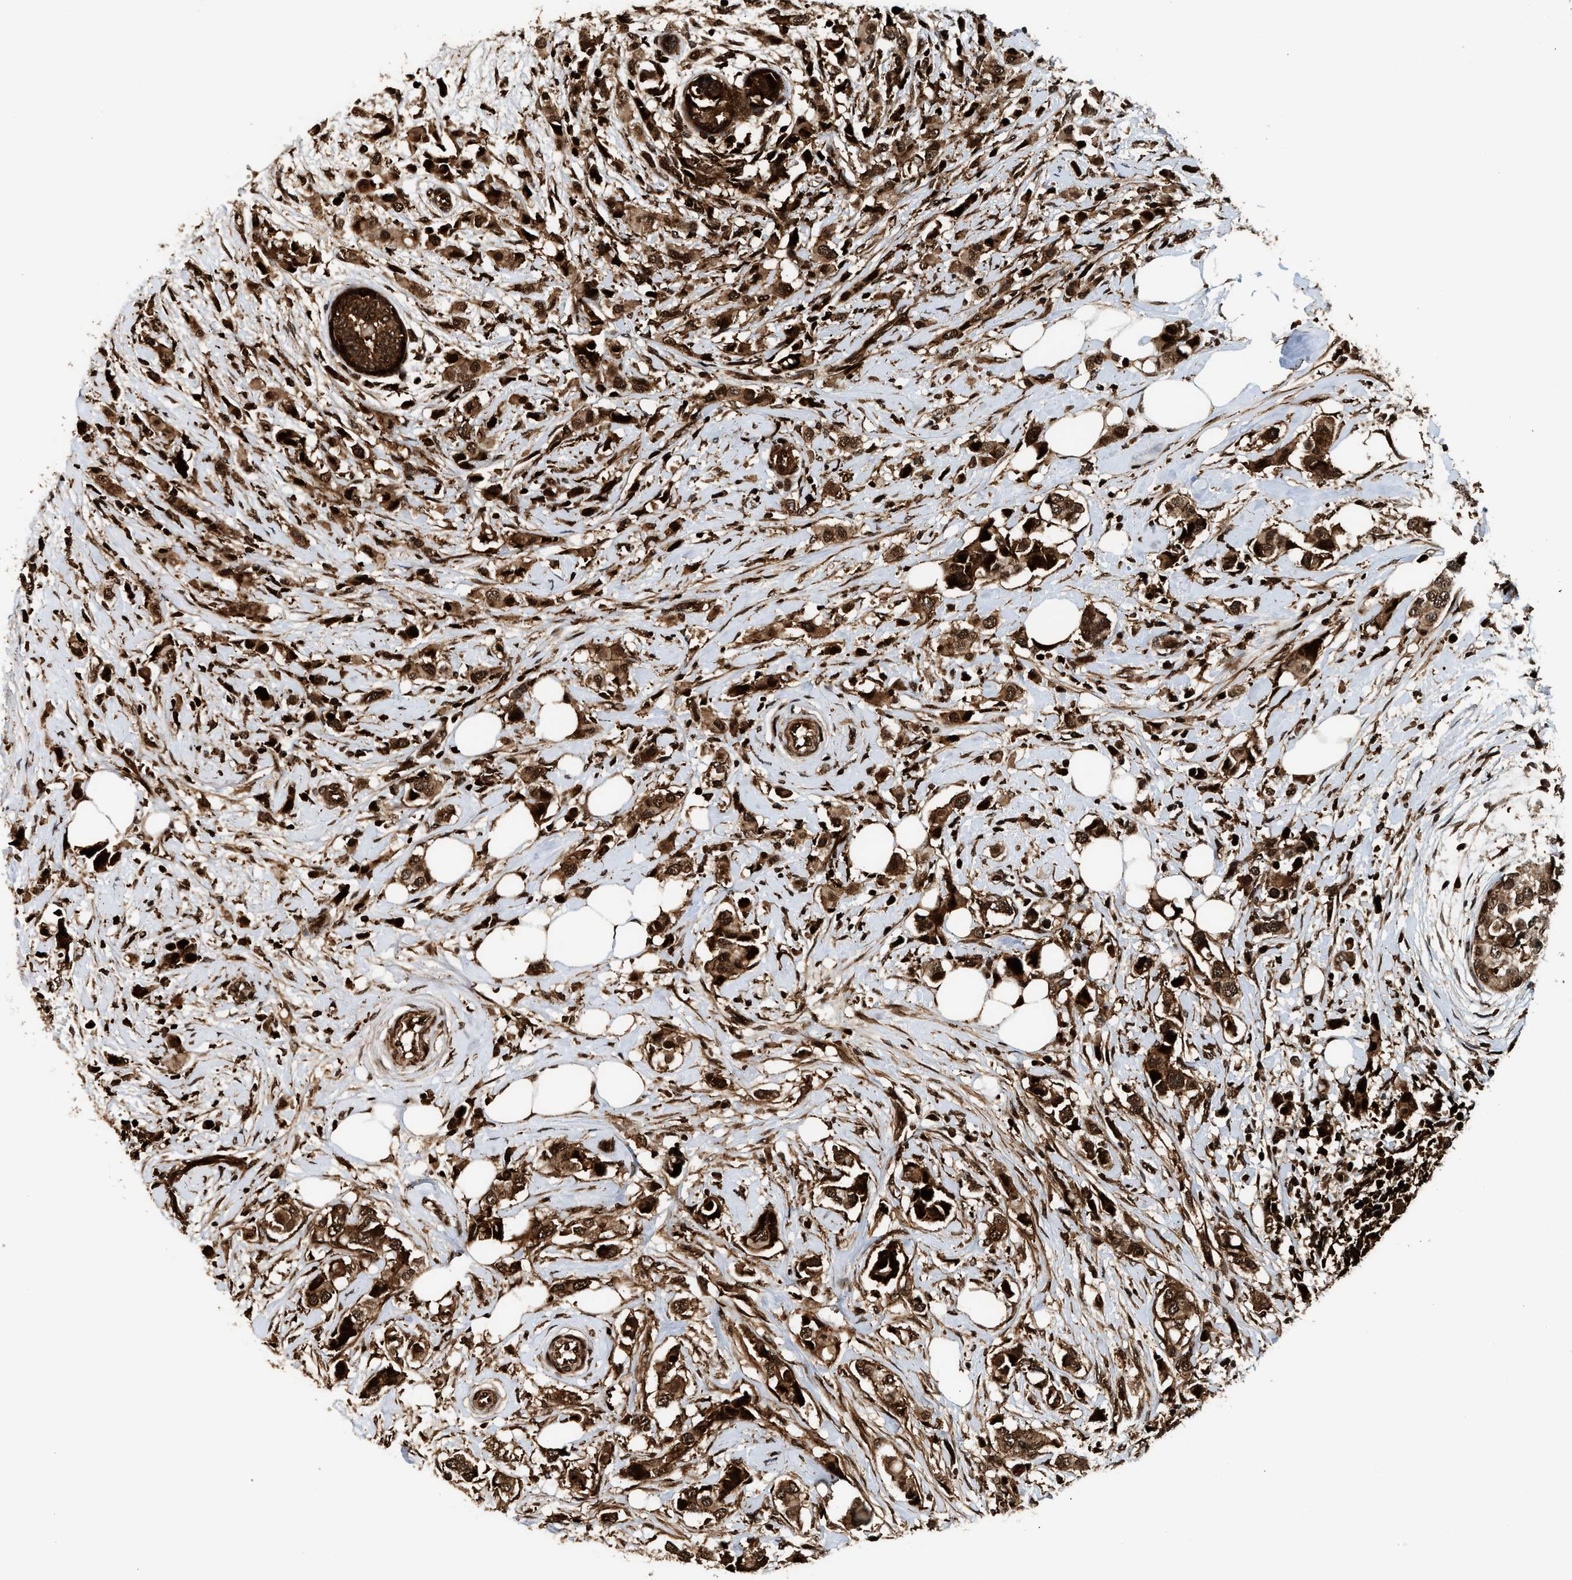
{"staining": {"intensity": "strong", "quantity": ">75%", "location": "cytoplasmic/membranous,nuclear"}, "tissue": "breast cancer", "cell_type": "Tumor cells", "image_type": "cancer", "snomed": [{"axis": "morphology", "description": "Normal tissue, NOS"}, {"axis": "morphology", "description": "Duct carcinoma"}, {"axis": "topography", "description": "Breast"}], "caption": "Immunohistochemistry of breast cancer displays high levels of strong cytoplasmic/membranous and nuclear positivity in about >75% of tumor cells. The protein is shown in brown color, while the nuclei are stained blue.", "gene": "MDM2", "patient": {"sex": "female", "age": 50}}